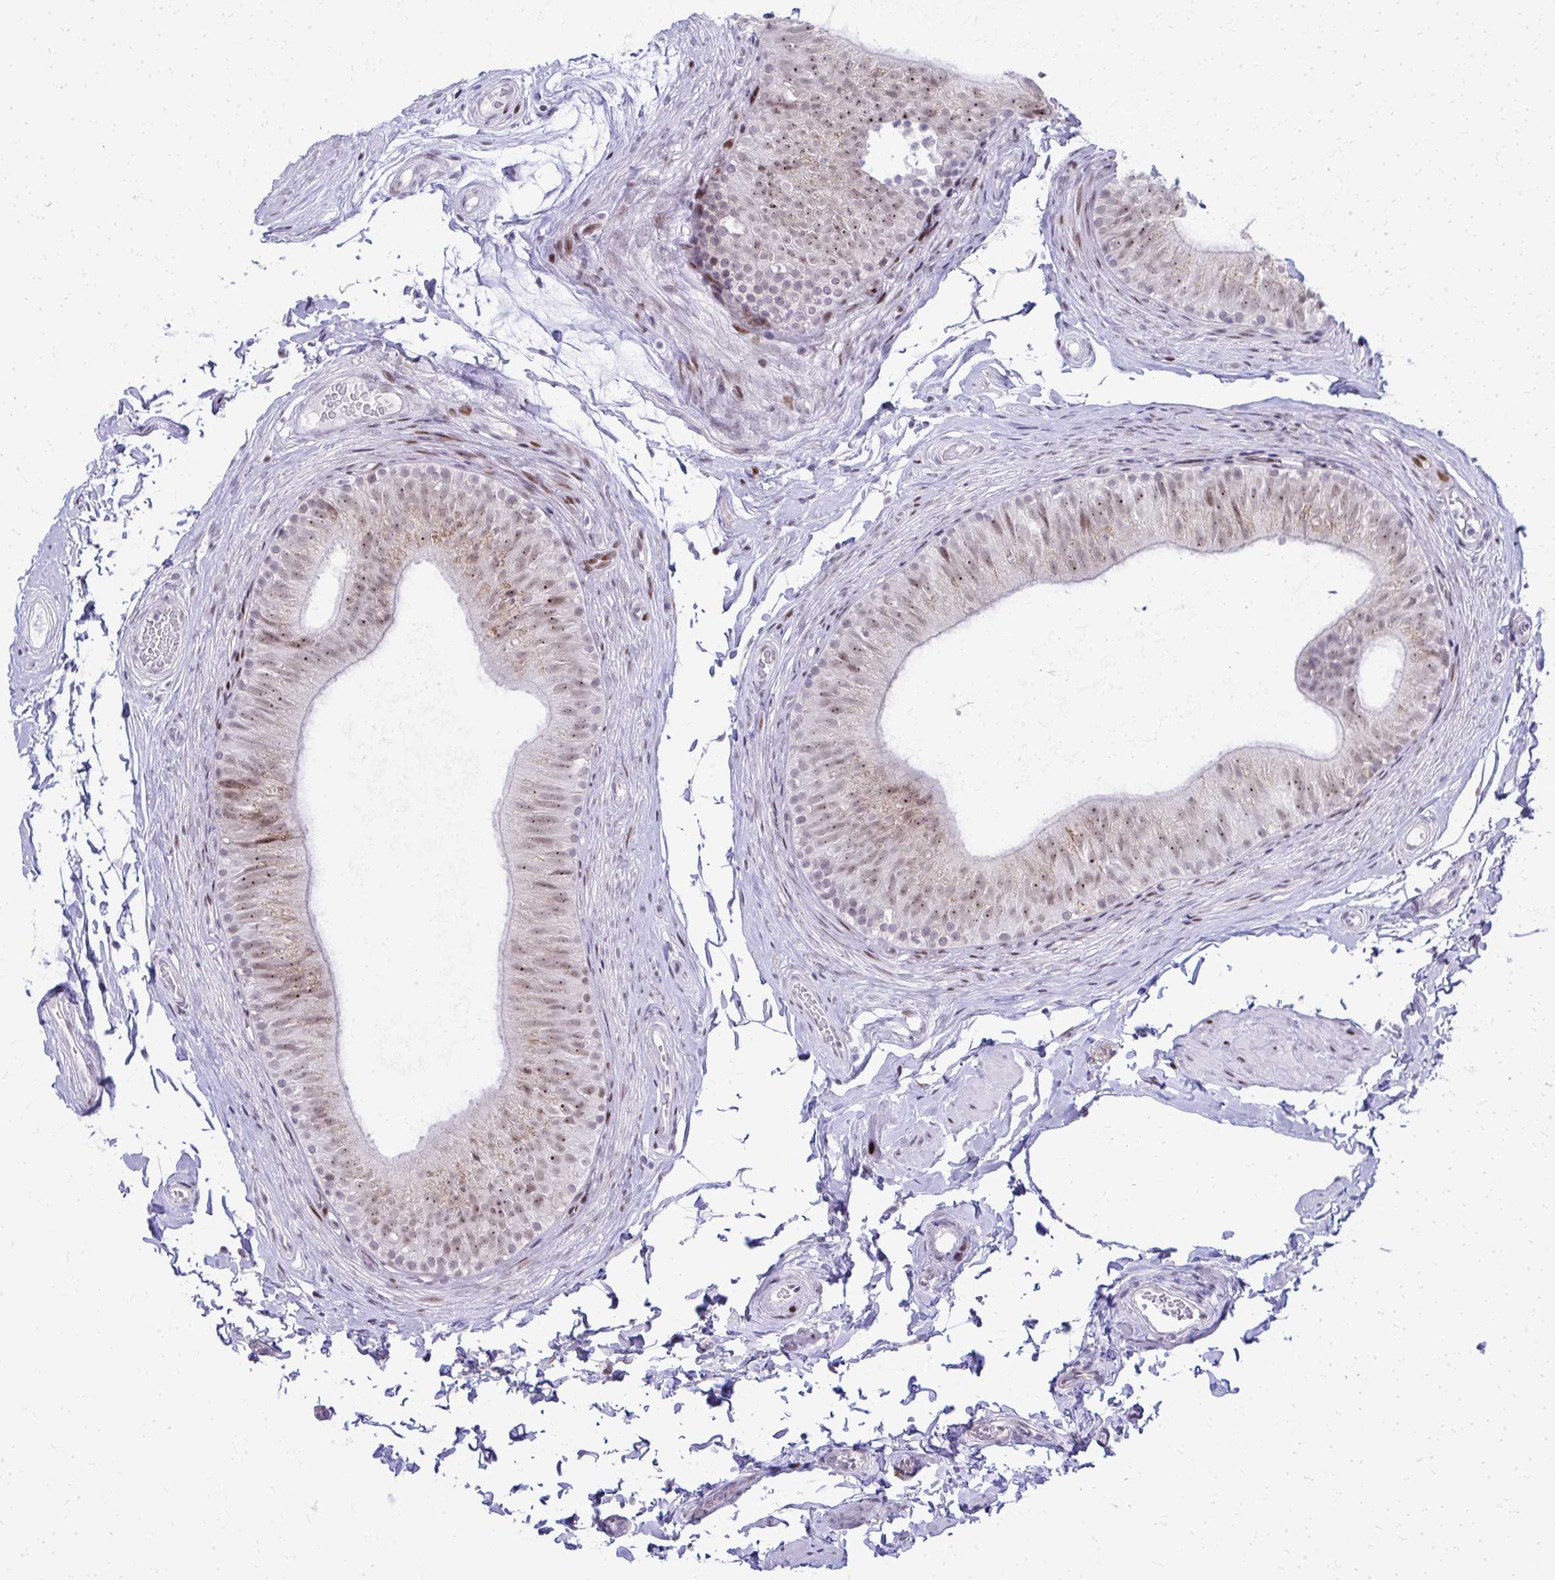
{"staining": {"intensity": "moderate", "quantity": ">75%", "location": "cytoplasmic/membranous,nuclear"}, "tissue": "epididymis", "cell_type": "Glandular cells", "image_type": "normal", "snomed": [{"axis": "morphology", "description": "Normal tissue, NOS"}, {"axis": "topography", "description": "Epididymis, spermatic cord, NOS"}, {"axis": "topography", "description": "Epididymis"}, {"axis": "topography", "description": "Peripheral nerve tissue"}], "caption": "Immunohistochemical staining of unremarkable epididymis shows >75% levels of moderate cytoplasmic/membranous,nuclear protein positivity in about >75% of glandular cells.", "gene": "GLDN", "patient": {"sex": "male", "age": 29}}